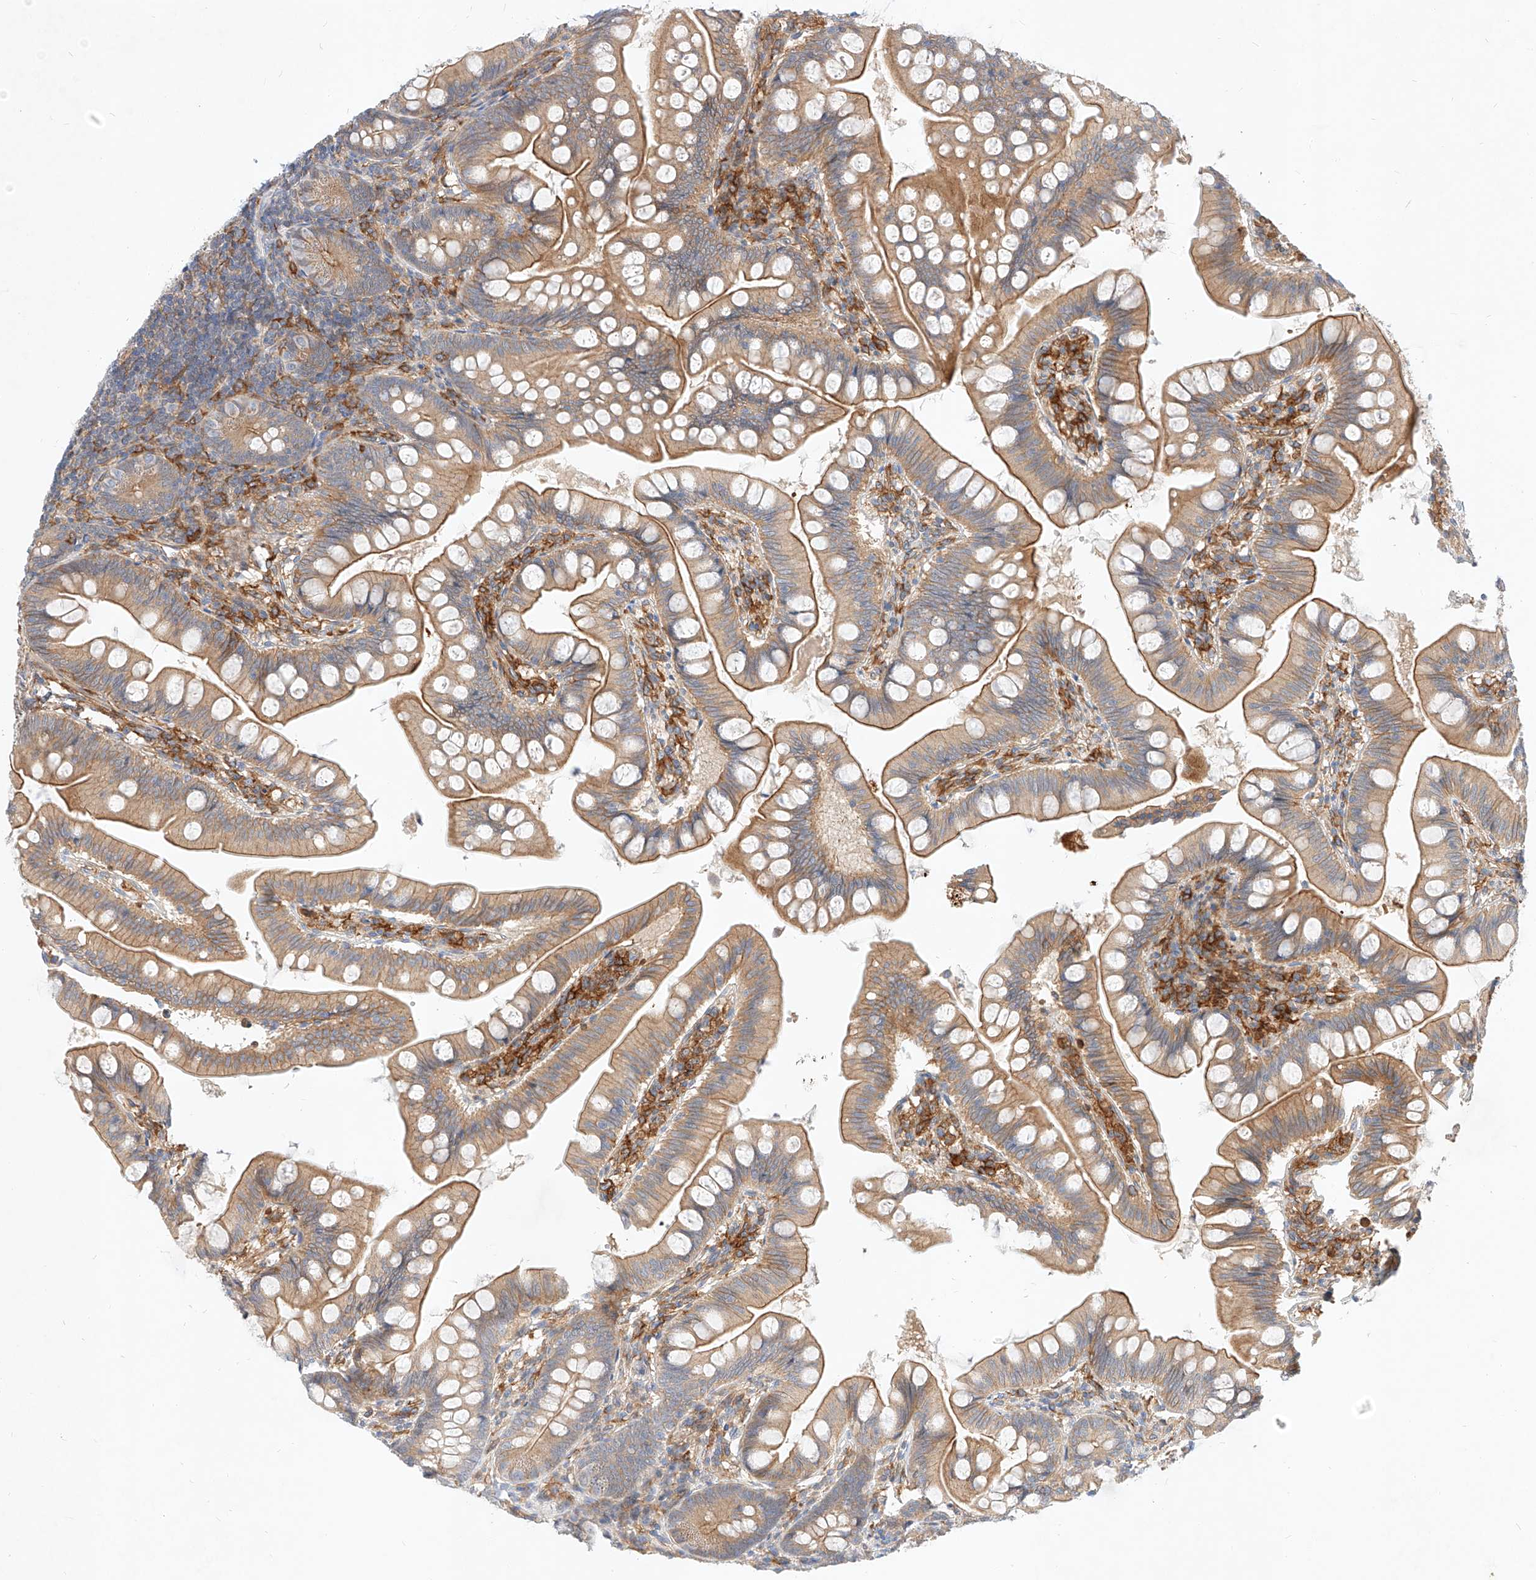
{"staining": {"intensity": "moderate", "quantity": ">75%", "location": "cytoplasmic/membranous"}, "tissue": "small intestine", "cell_type": "Glandular cells", "image_type": "normal", "snomed": [{"axis": "morphology", "description": "Normal tissue, NOS"}, {"axis": "topography", "description": "Small intestine"}], "caption": "An immunohistochemistry (IHC) micrograph of unremarkable tissue is shown. Protein staining in brown labels moderate cytoplasmic/membranous positivity in small intestine within glandular cells. Nuclei are stained in blue.", "gene": "NFAM1", "patient": {"sex": "male", "age": 7}}